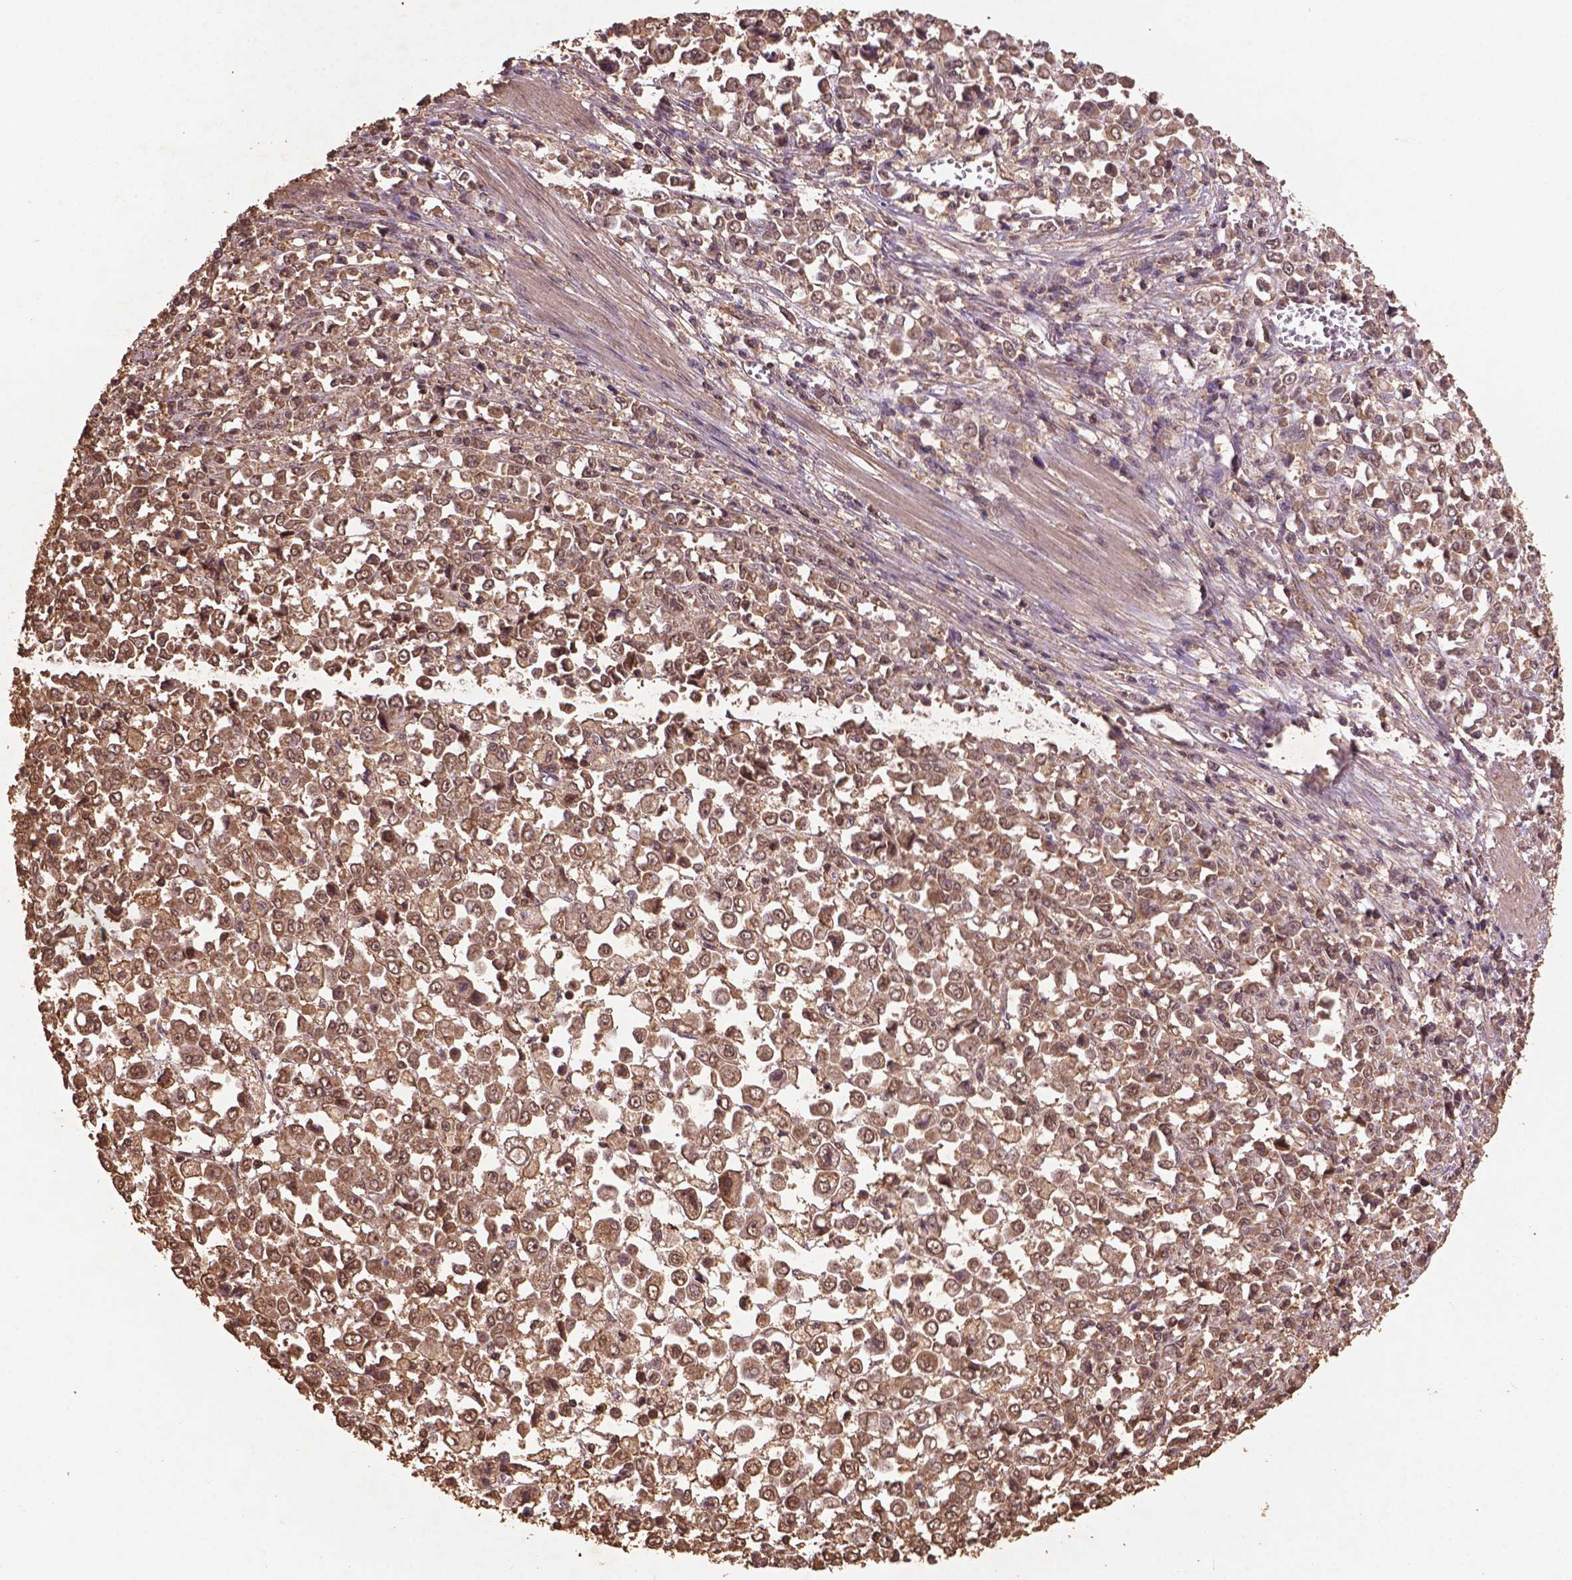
{"staining": {"intensity": "weak", "quantity": ">75%", "location": "cytoplasmic/membranous,nuclear"}, "tissue": "stomach cancer", "cell_type": "Tumor cells", "image_type": "cancer", "snomed": [{"axis": "morphology", "description": "Adenocarcinoma, NOS"}, {"axis": "topography", "description": "Stomach, upper"}], "caption": "A high-resolution image shows IHC staining of stomach cancer (adenocarcinoma), which displays weak cytoplasmic/membranous and nuclear expression in approximately >75% of tumor cells. (DAB IHC with brightfield microscopy, high magnification).", "gene": "BABAM1", "patient": {"sex": "male", "age": 70}}